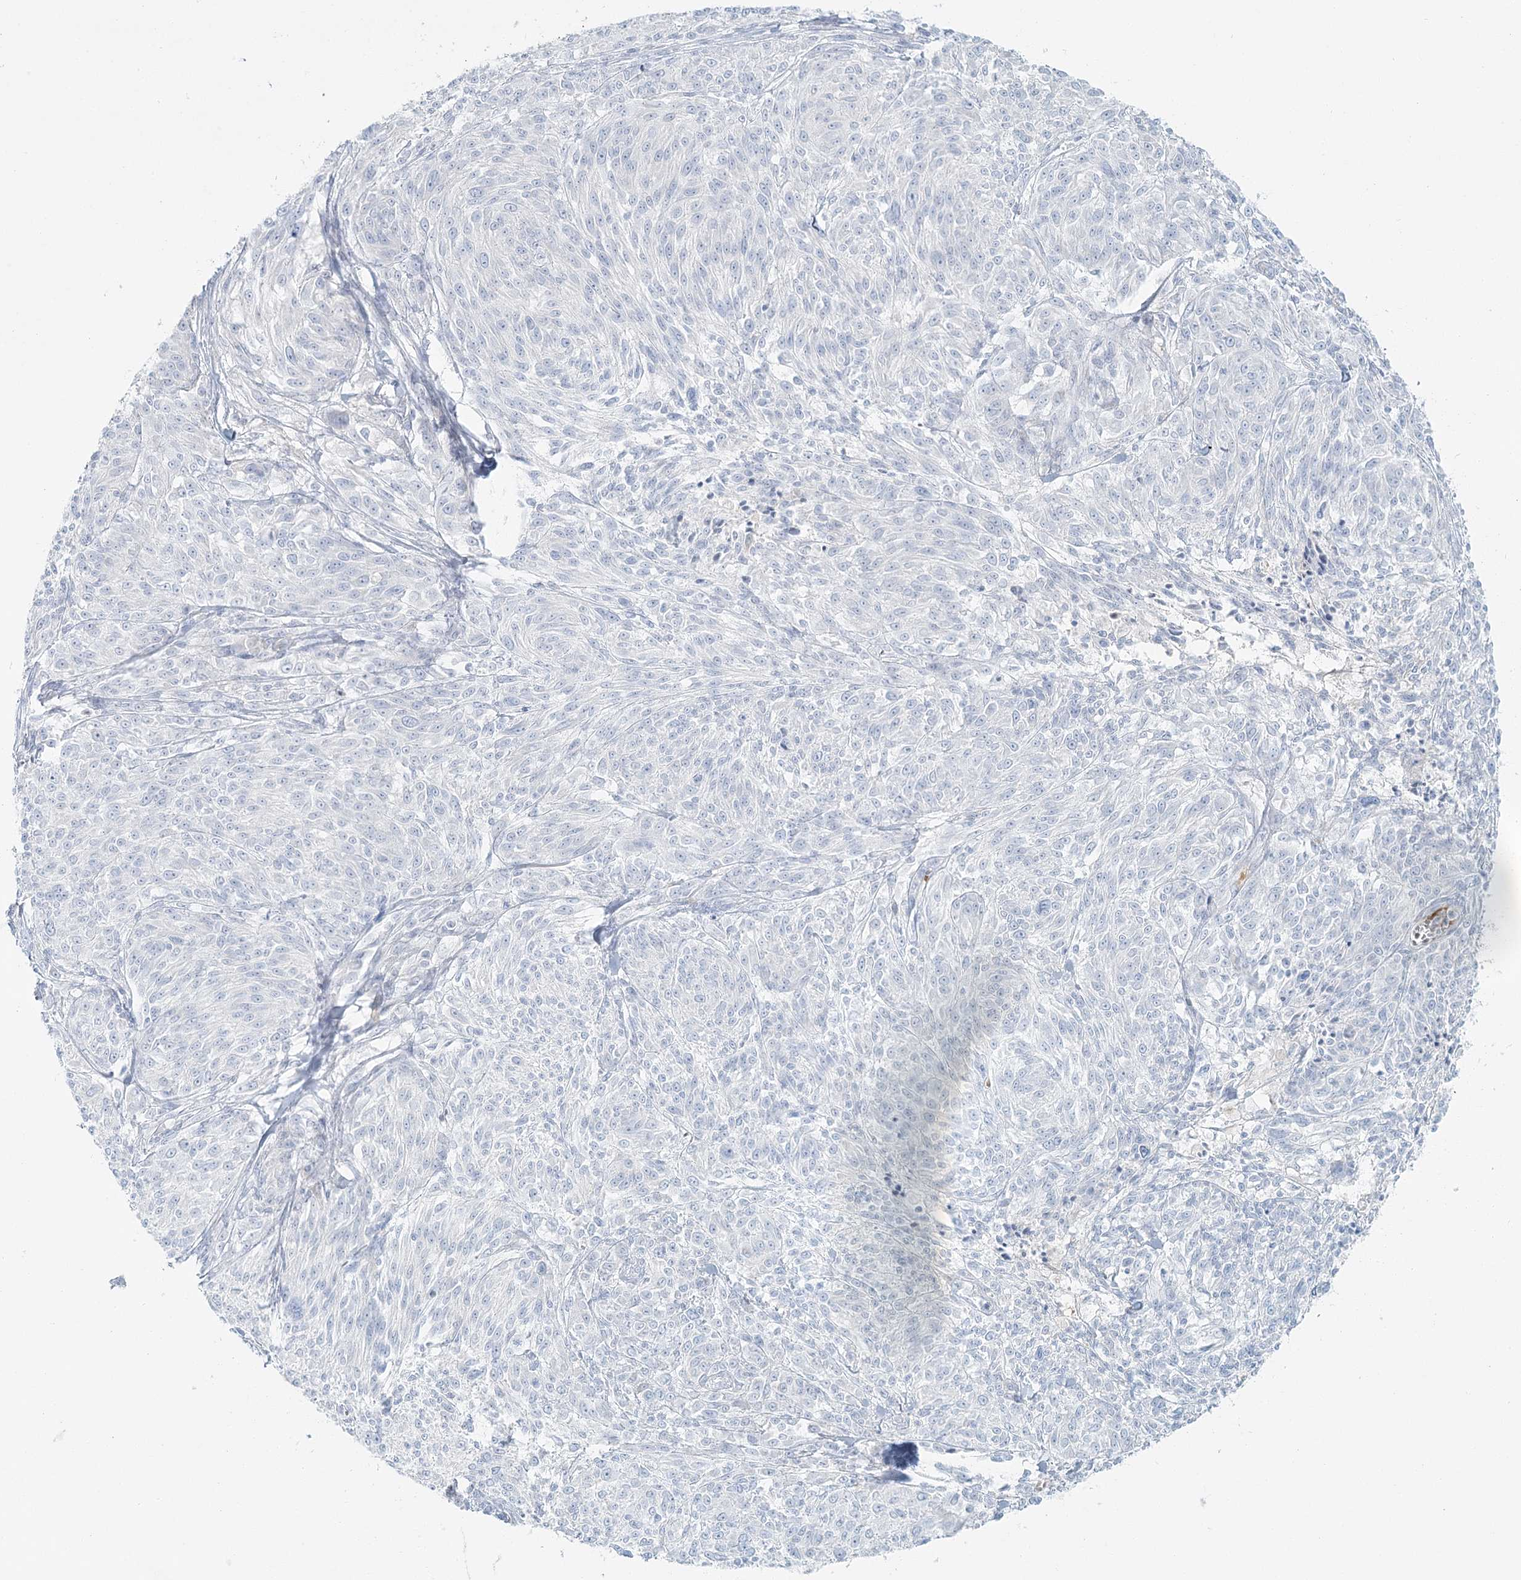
{"staining": {"intensity": "negative", "quantity": "none", "location": "none"}, "tissue": "melanoma", "cell_type": "Tumor cells", "image_type": "cancer", "snomed": [{"axis": "morphology", "description": "Malignant melanoma, NOS"}, {"axis": "topography", "description": "Skin of trunk"}], "caption": "IHC image of neoplastic tissue: human melanoma stained with DAB (3,3'-diaminobenzidine) shows no significant protein expression in tumor cells. The staining was performed using DAB to visualize the protein expression in brown, while the nuclei were stained in blue with hematoxylin (Magnification: 20x).", "gene": "DMGDH", "patient": {"sex": "male", "age": 71}}